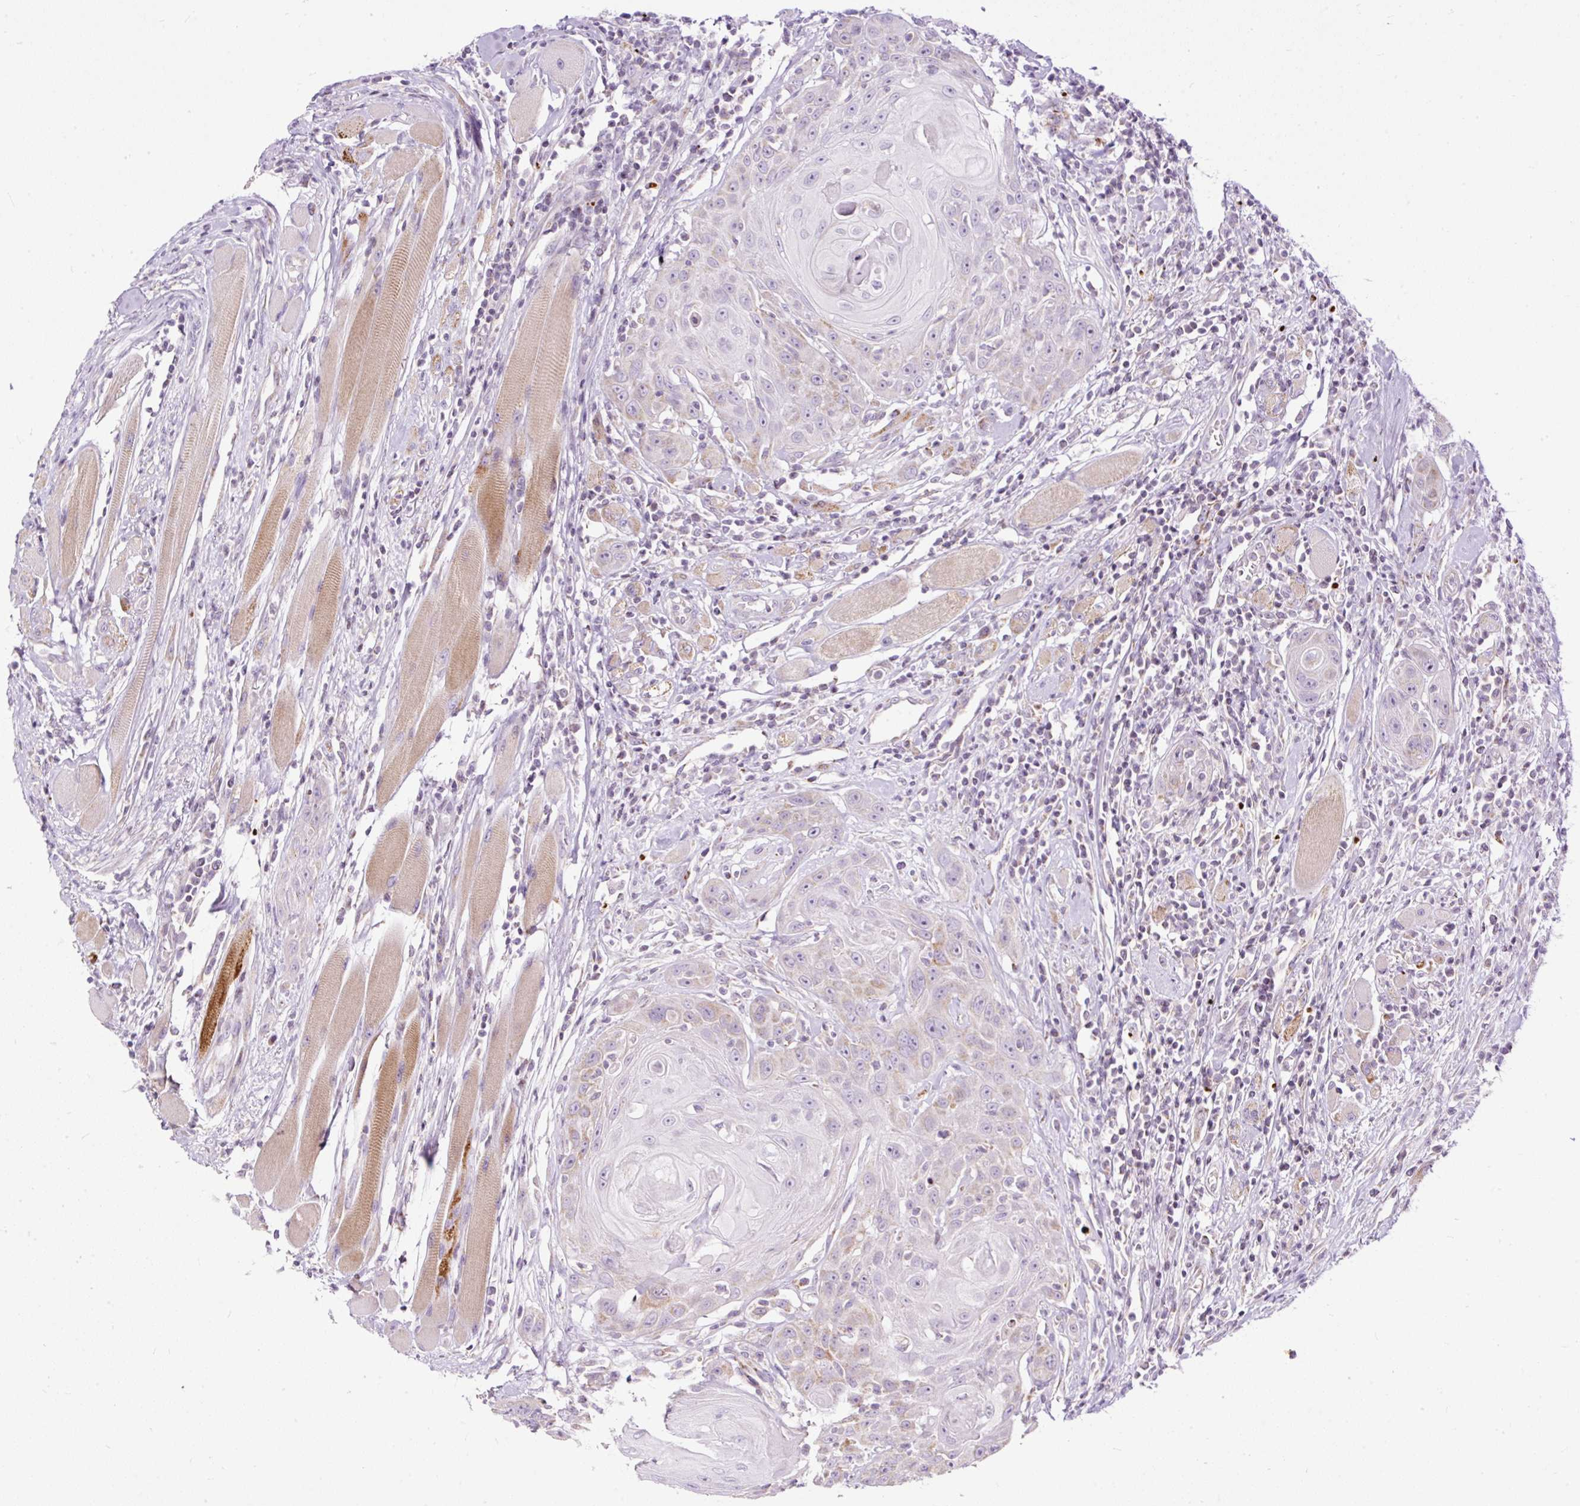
{"staining": {"intensity": "weak", "quantity": "25%-75%", "location": "cytoplasmic/membranous"}, "tissue": "head and neck cancer", "cell_type": "Tumor cells", "image_type": "cancer", "snomed": [{"axis": "morphology", "description": "Squamous cell carcinoma, NOS"}, {"axis": "topography", "description": "Head-Neck"}], "caption": "Head and neck cancer (squamous cell carcinoma) stained with IHC exhibits weak cytoplasmic/membranous staining in about 25%-75% of tumor cells.", "gene": "FMC1", "patient": {"sex": "female", "age": 59}}